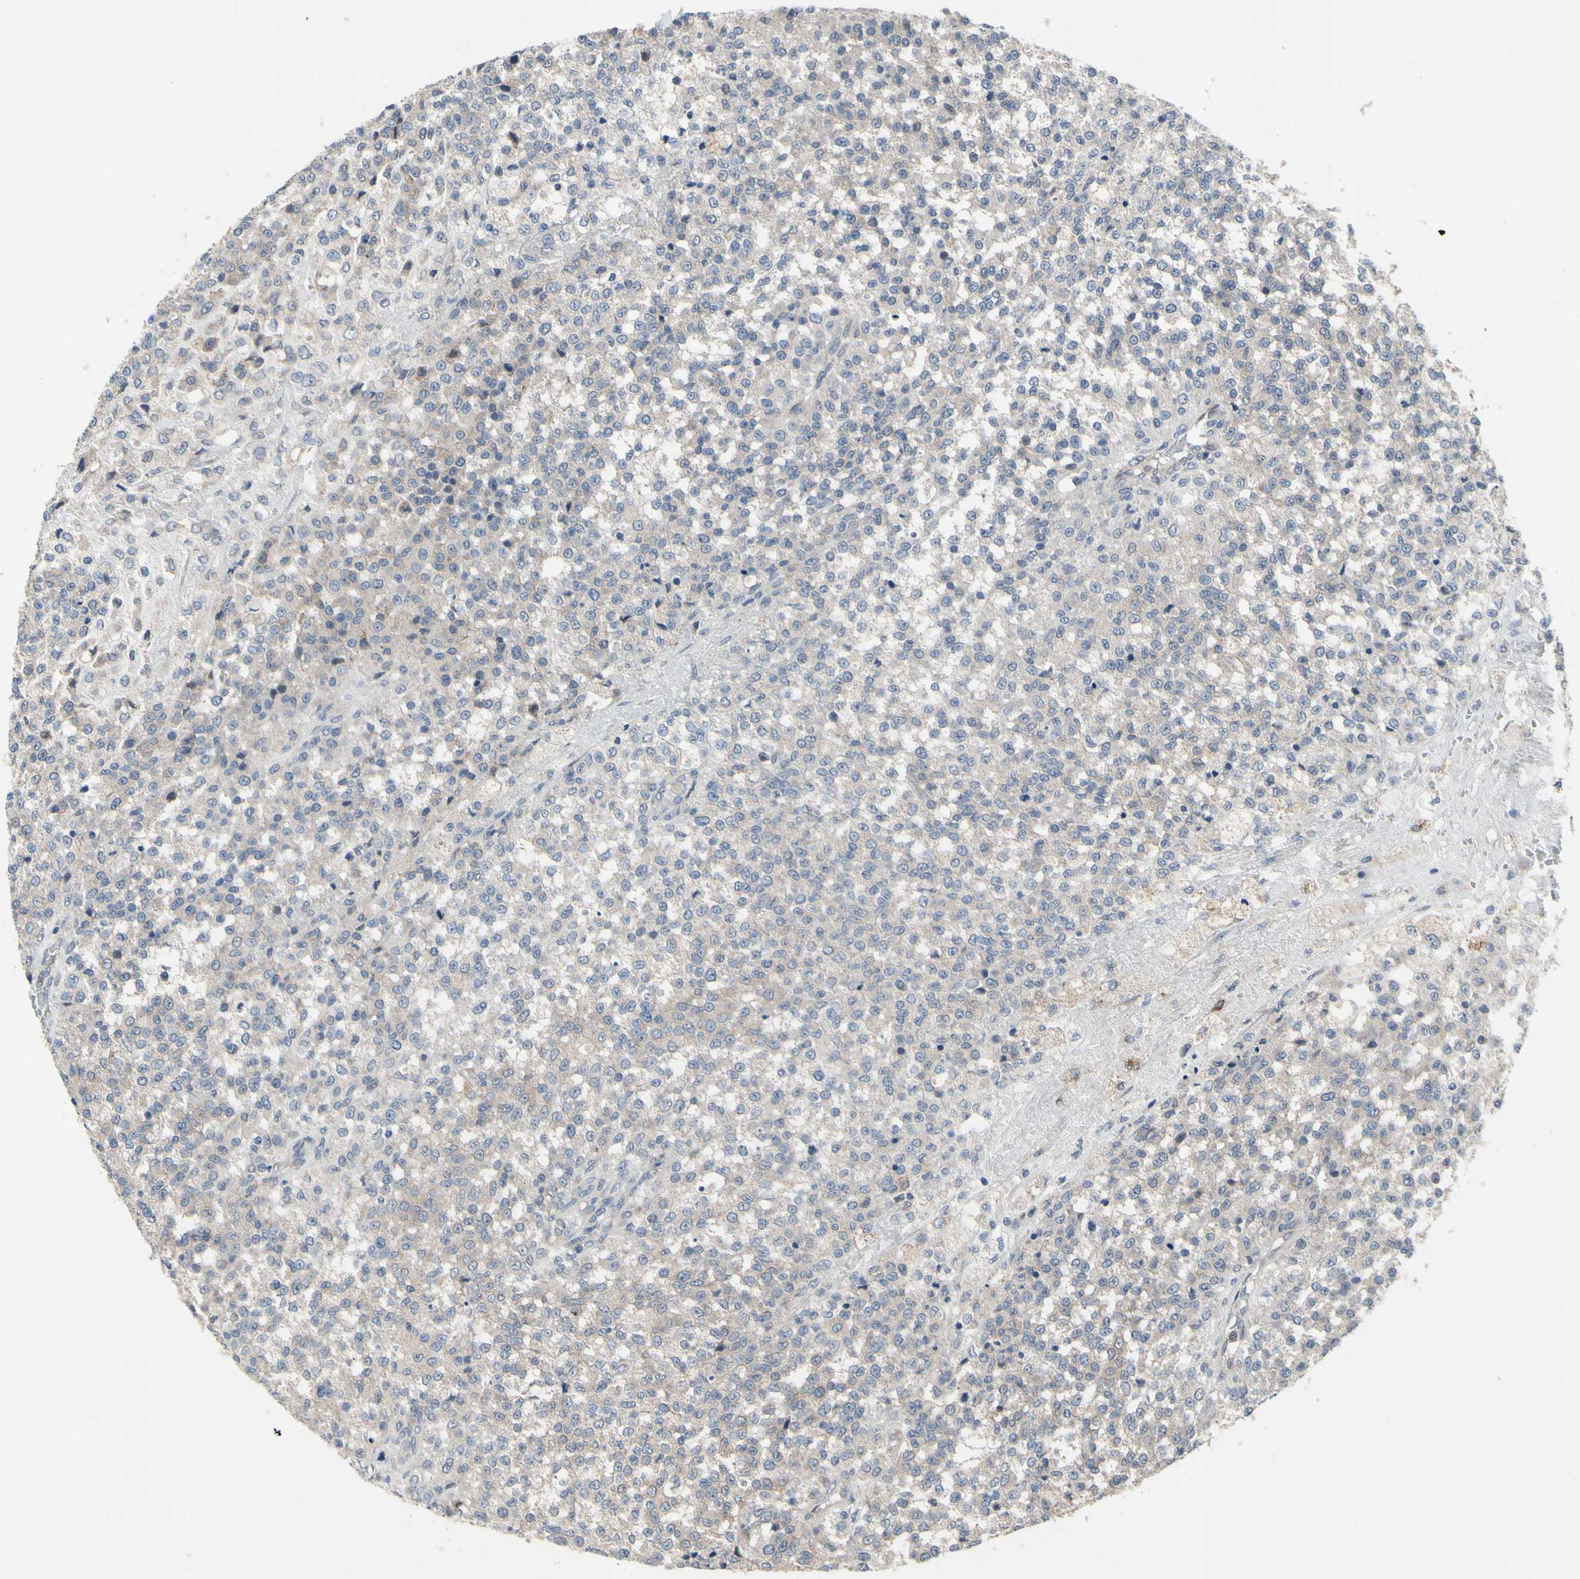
{"staining": {"intensity": "weak", "quantity": ">75%", "location": "cytoplasmic/membranous,nuclear"}, "tissue": "testis cancer", "cell_type": "Tumor cells", "image_type": "cancer", "snomed": [{"axis": "morphology", "description": "Seminoma, NOS"}, {"axis": "topography", "description": "Testis"}], "caption": "Testis seminoma was stained to show a protein in brown. There is low levels of weak cytoplasmic/membranous and nuclear expression in approximately >75% of tumor cells.", "gene": "GRAMD2B", "patient": {"sex": "male", "age": 59}}